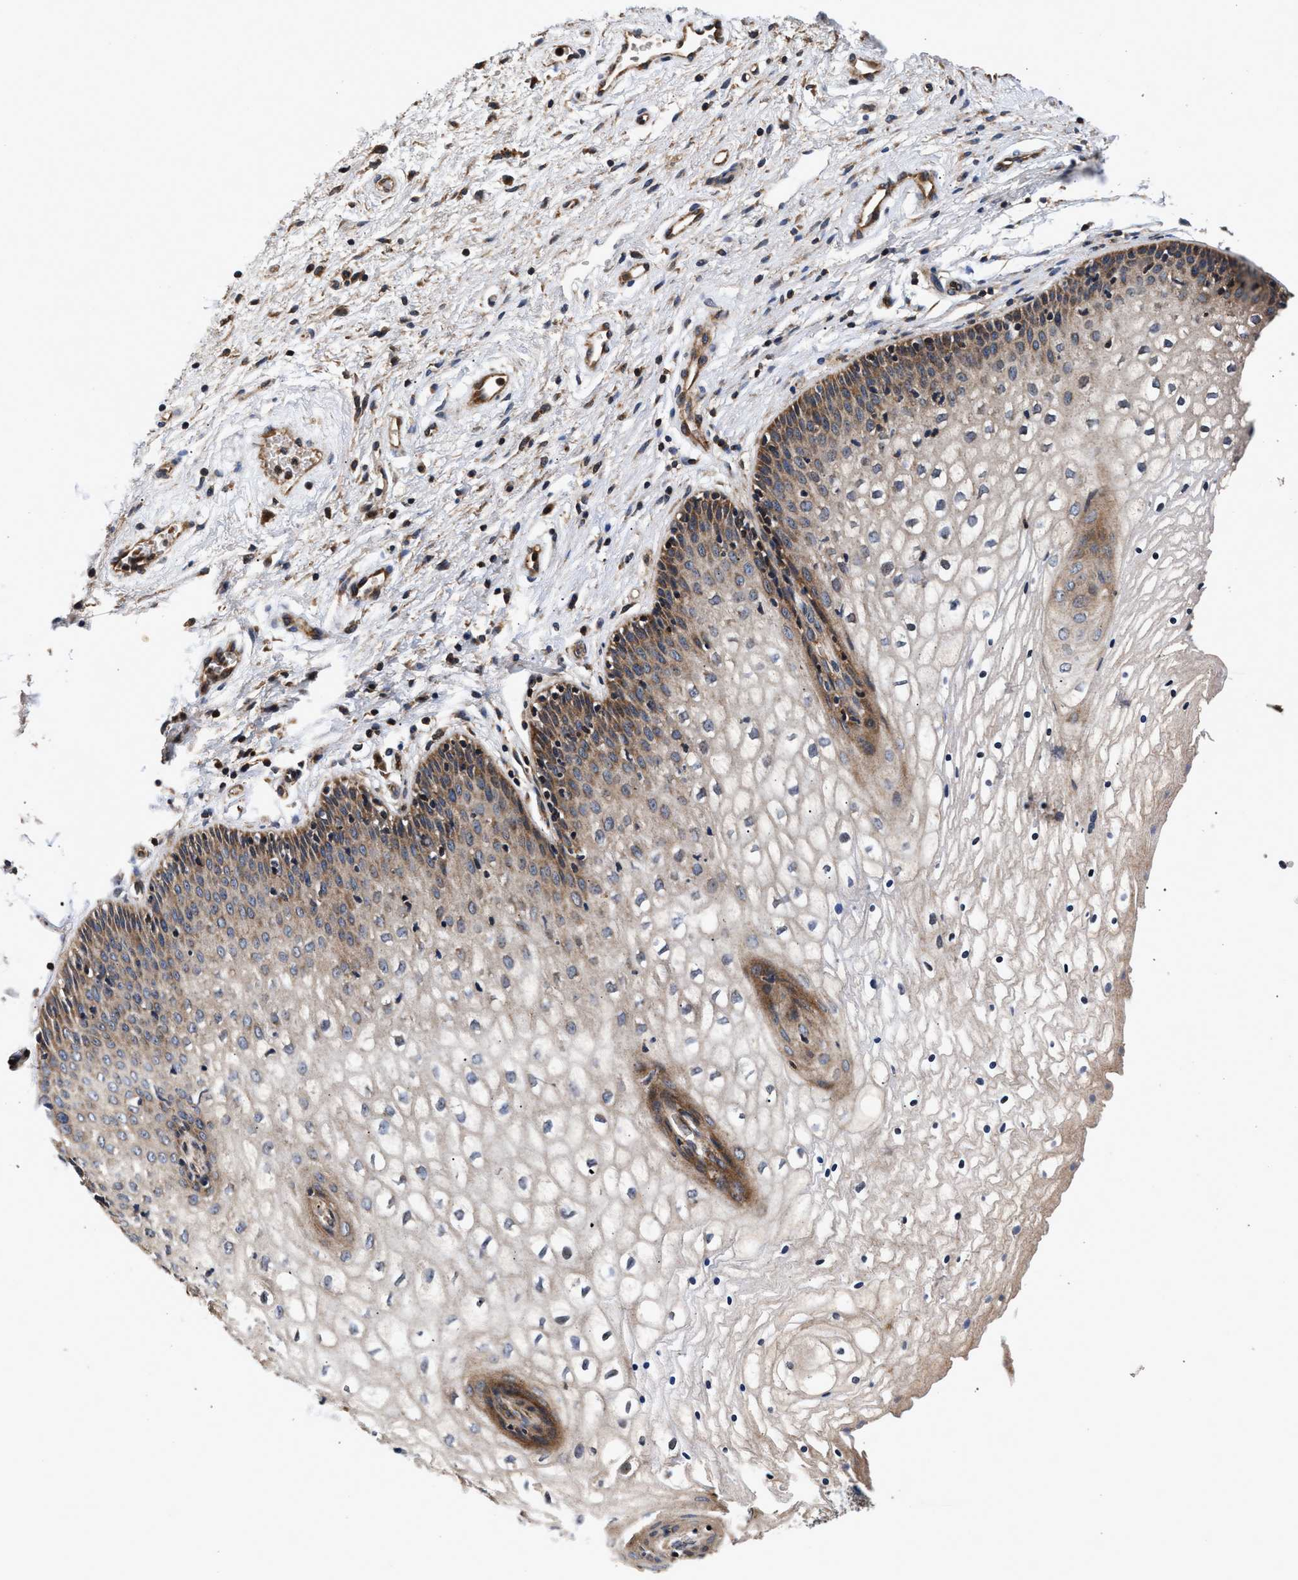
{"staining": {"intensity": "moderate", "quantity": "25%-75%", "location": "cytoplasmic/membranous"}, "tissue": "vagina", "cell_type": "Squamous epithelial cells", "image_type": "normal", "snomed": [{"axis": "morphology", "description": "Normal tissue, NOS"}, {"axis": "topography", "description": "Vagina"}], "caption": "Protein analysis of unremarkable vagina reveals moderate cytoplasmic/membranous expression in about 25%-75% of squamous epithelial cells. (DAB = brown stain, brightfield microscopy at high magnification).", "gene": "NFKB2", "patient": {"sex": "female", "age": 34}}